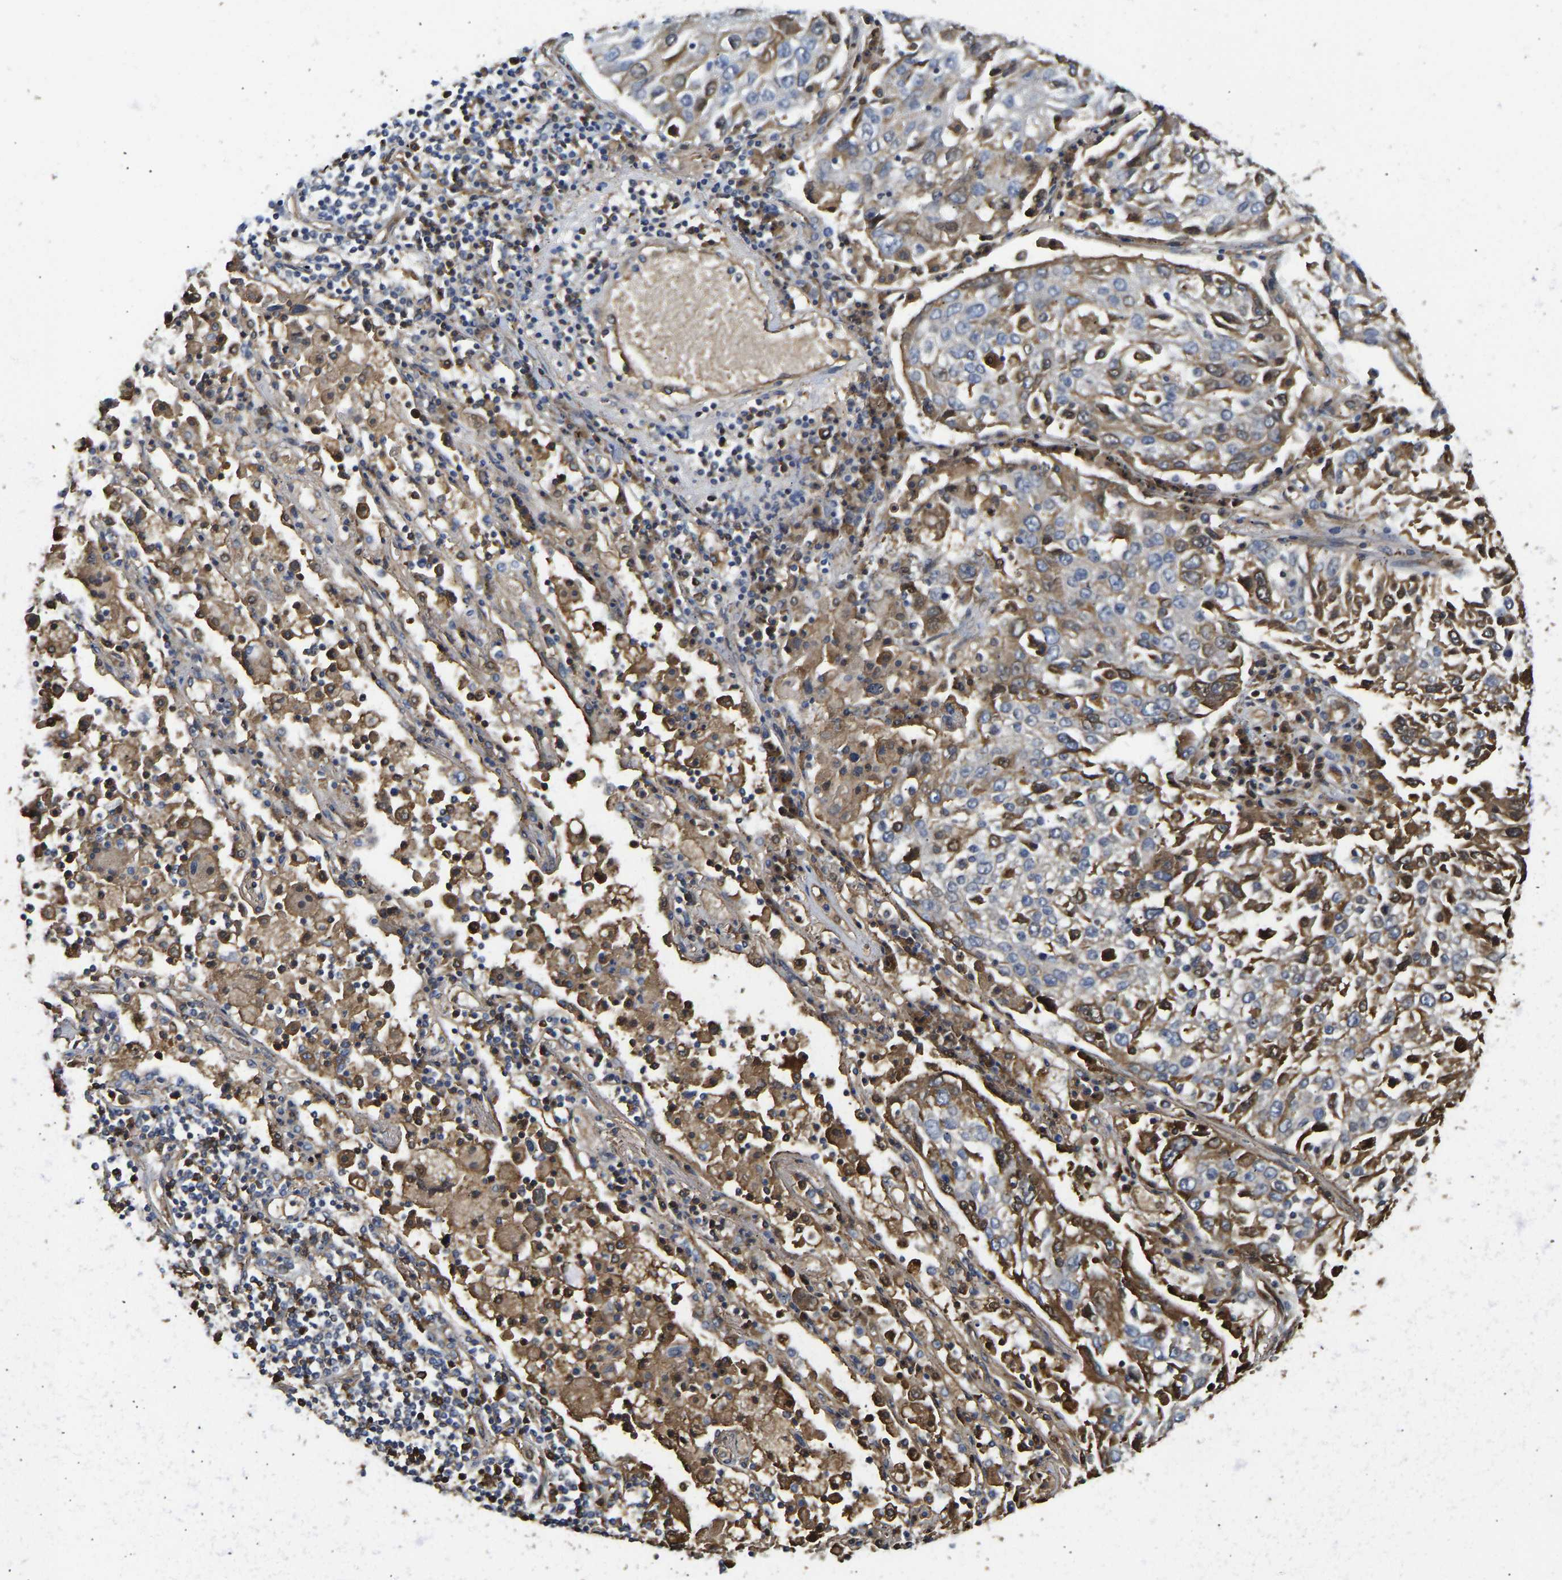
{"staining": {"intensity": "moderate", "quantity": "25%-75%", "location": "cytoplasmic/membranous"}, "tissue": "lung cancer", "cell_type": "Tumor cells", "image_type": "cancer", "snomed": [{"axis": "morphology", "description": "Squamous cell carcinoma, NOS"}, {"axis": "topography", "description": "Lung"}], "caption": "The photomicrograph demonstrates a brown stain indicating the presence of a protein in the cytoplasmic/membranous of tumor cells in lung squamous cell carcinoma.", "gene": "VCPKMT", "patient": {"sex": "male", "age": 65}}